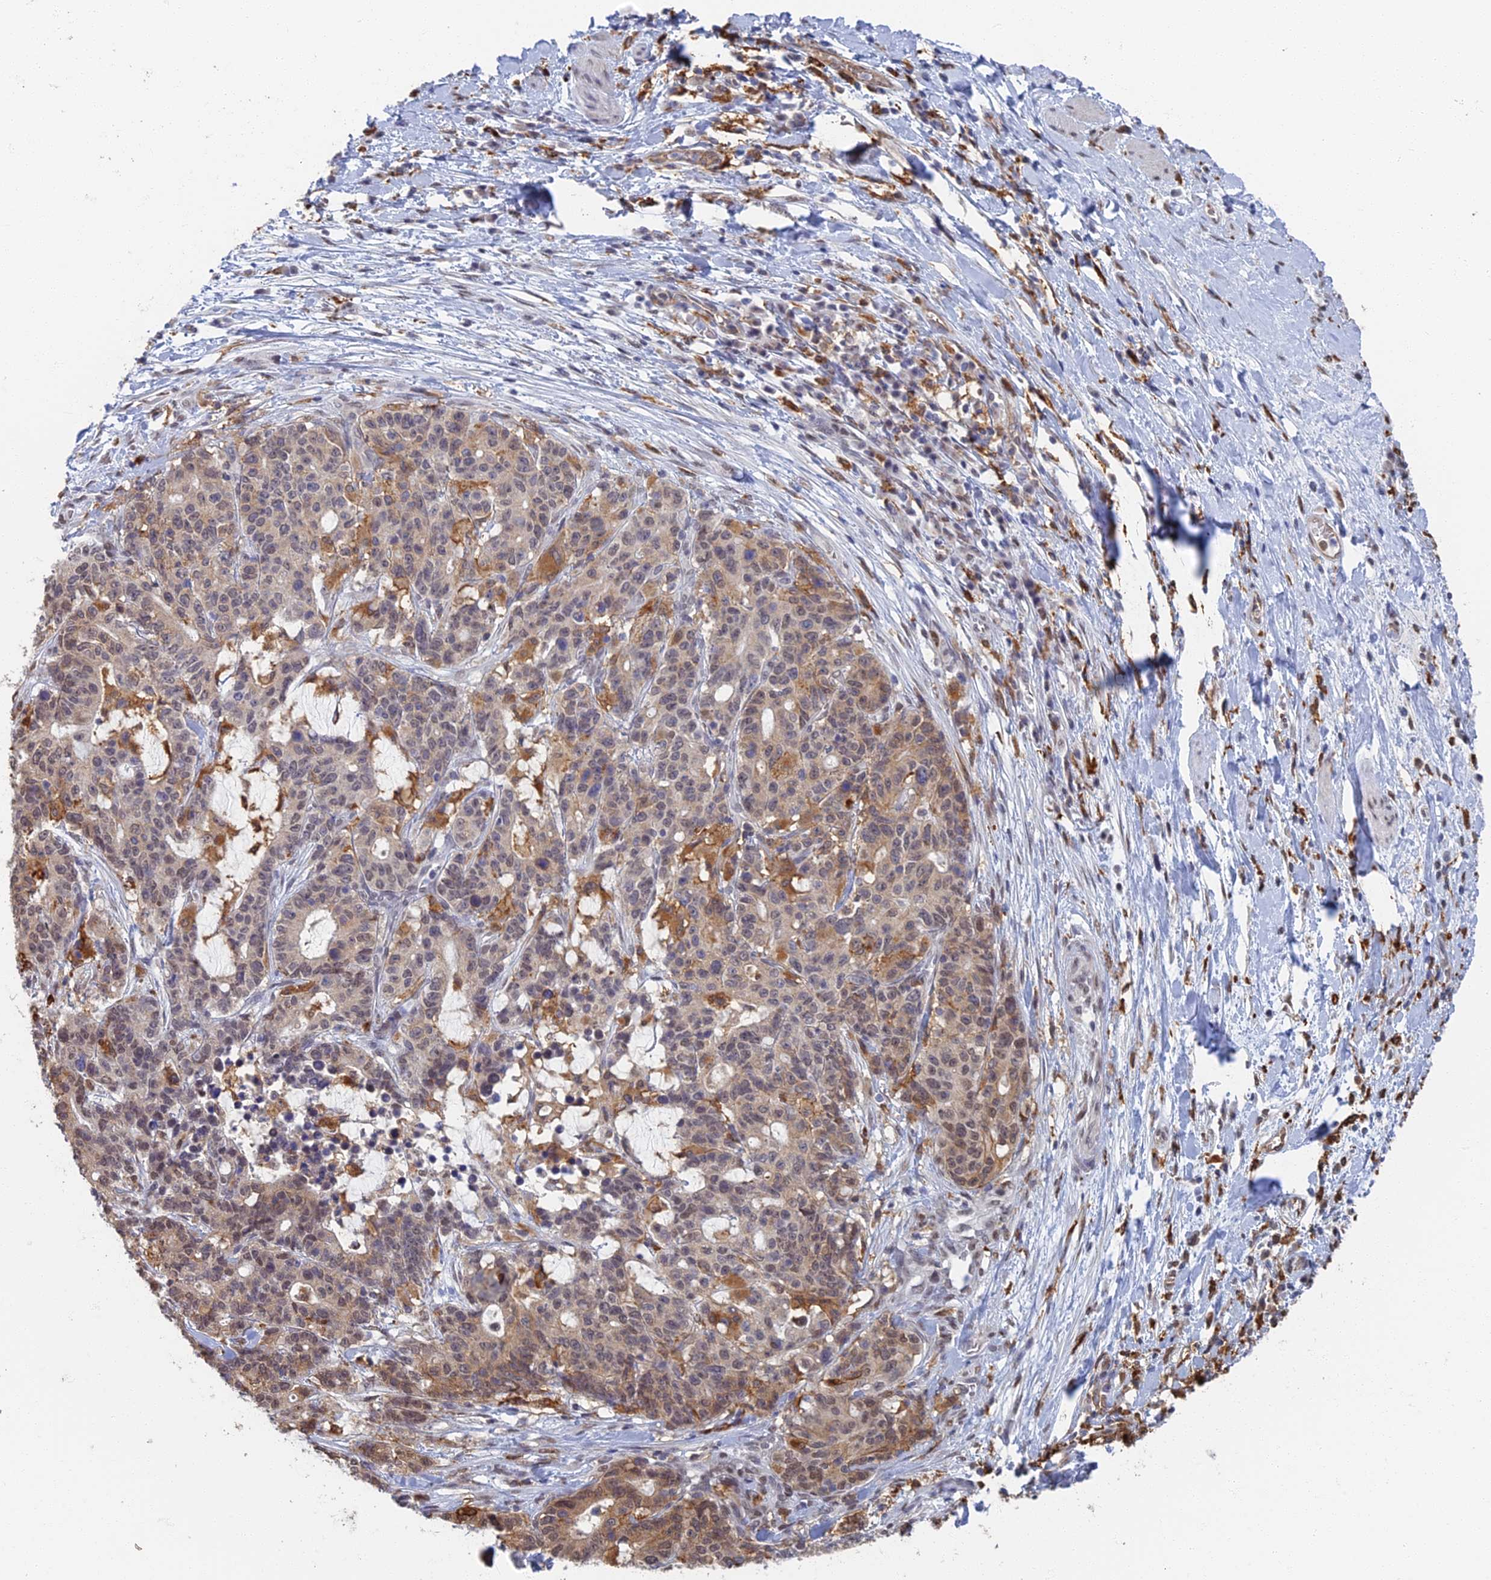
{"staining": {"intensity": "weak", "quantity": "<25%", "location": "cytoplasmic/membranous,nuclear"}, "tissue": "stomach cancer", "cell_type": "Tumor cells", "image_type": "cancer", "snomed": [{"axis": "morphology", "description": "Normal tissue, NOS"}, {"axis": "morphology", "description": "Adenocarcinoma, NOS"}, {"axis": "topography", "description": "Stomach"}], "caption": "Tumor cells are negative for protein expression in human stomach adenocarcinoma.", "gene": "GPATCH1", "patient": {"sex": "female", "age": 64}}